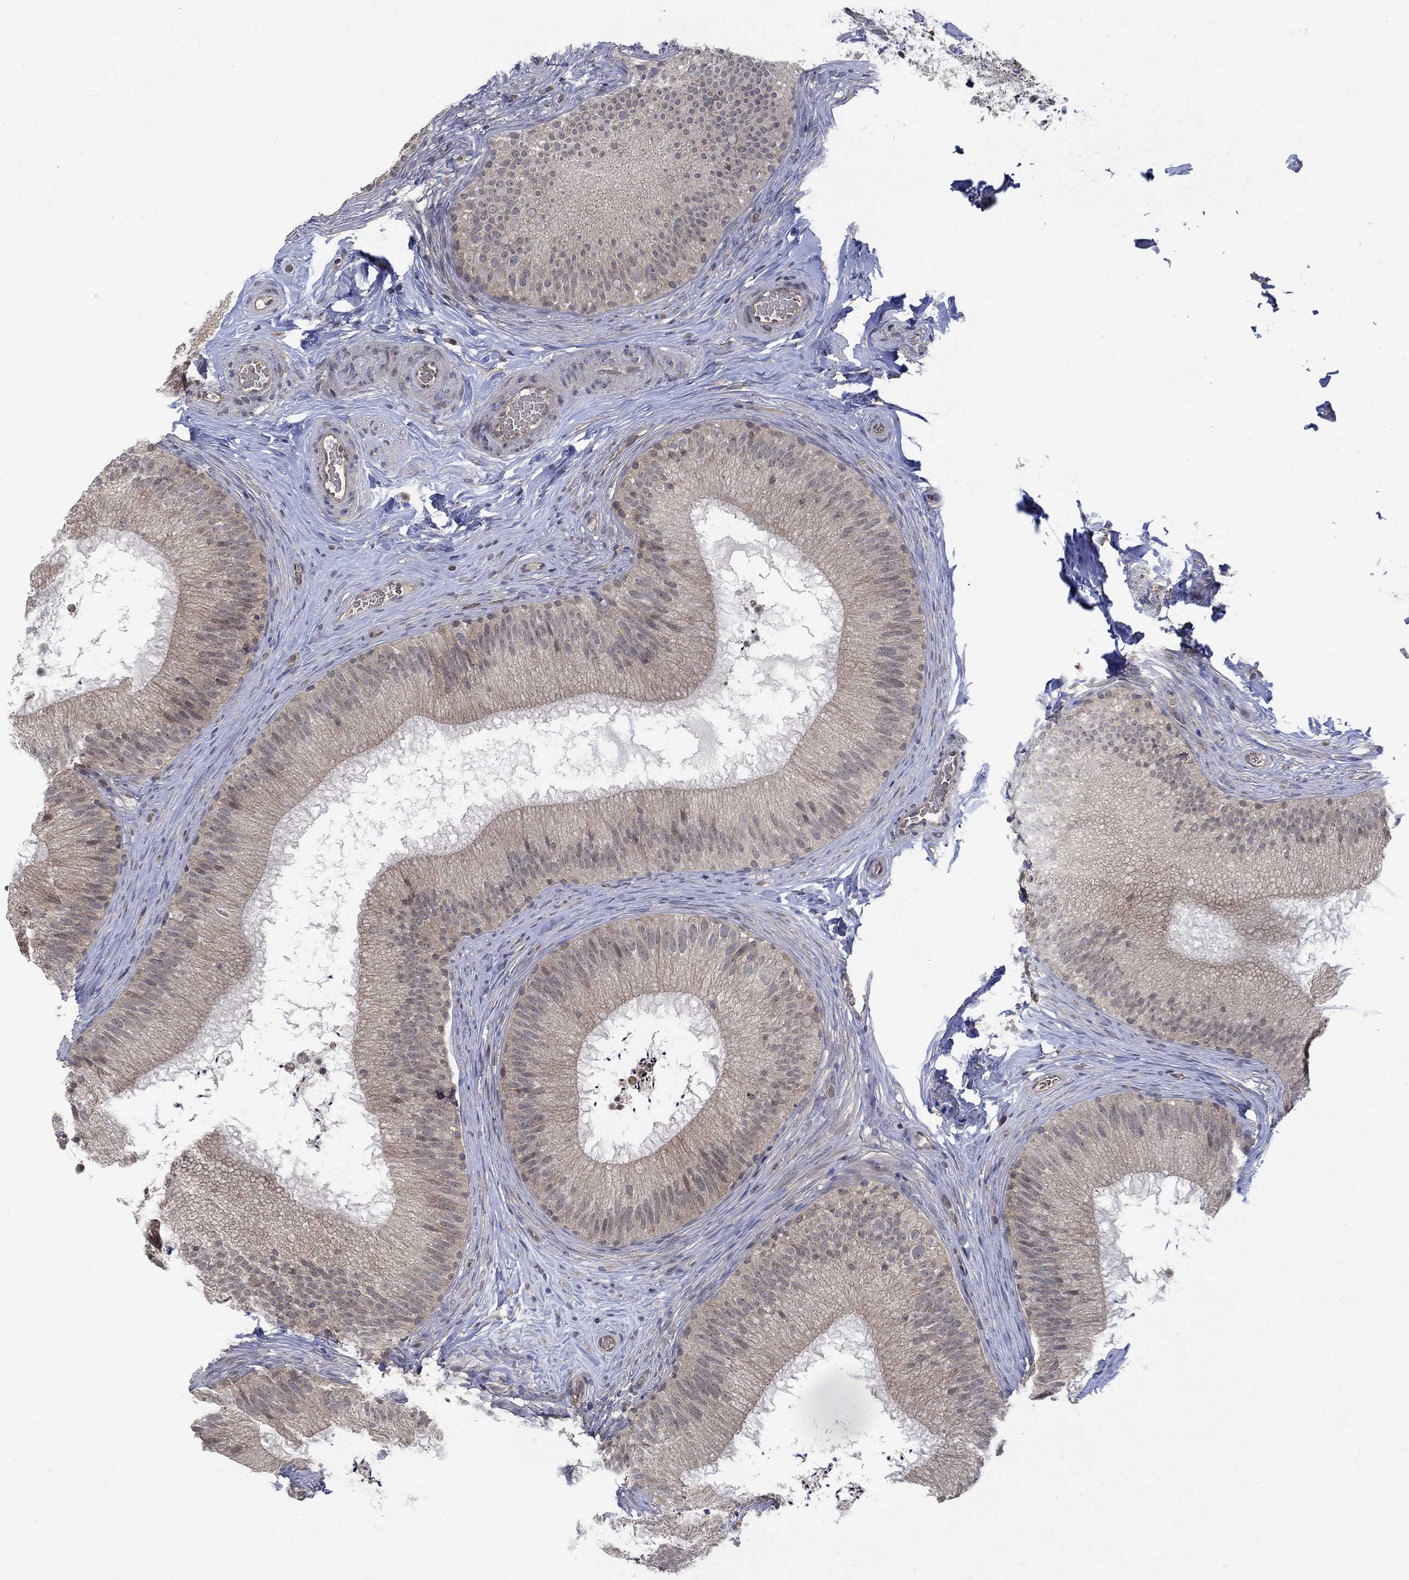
{"staining": {"intensity": "weak", "quantity": ">75%", "location": "cytoplasmic/membranous"}, "tissue": "epididymis", "cell_type": "Glandular cells", "image_type": "normal", "snomed": [{"axis": "morphology", "description": "Normal tissue, NOS"}, {"axis": "topography", "description": "Epididymis"}], "caption": "Benign epididymis was stained to show a protein in brown. There is low levels of weak cytoplasmic/membranous staining in about >75% of glandular cells. (DAB (3,3'-diaminobenzidine) = brown stain, brightfield microscopy at high magnification).", "gene": "GRIN2D", "patient": {"sex": "male", "age": 32}}